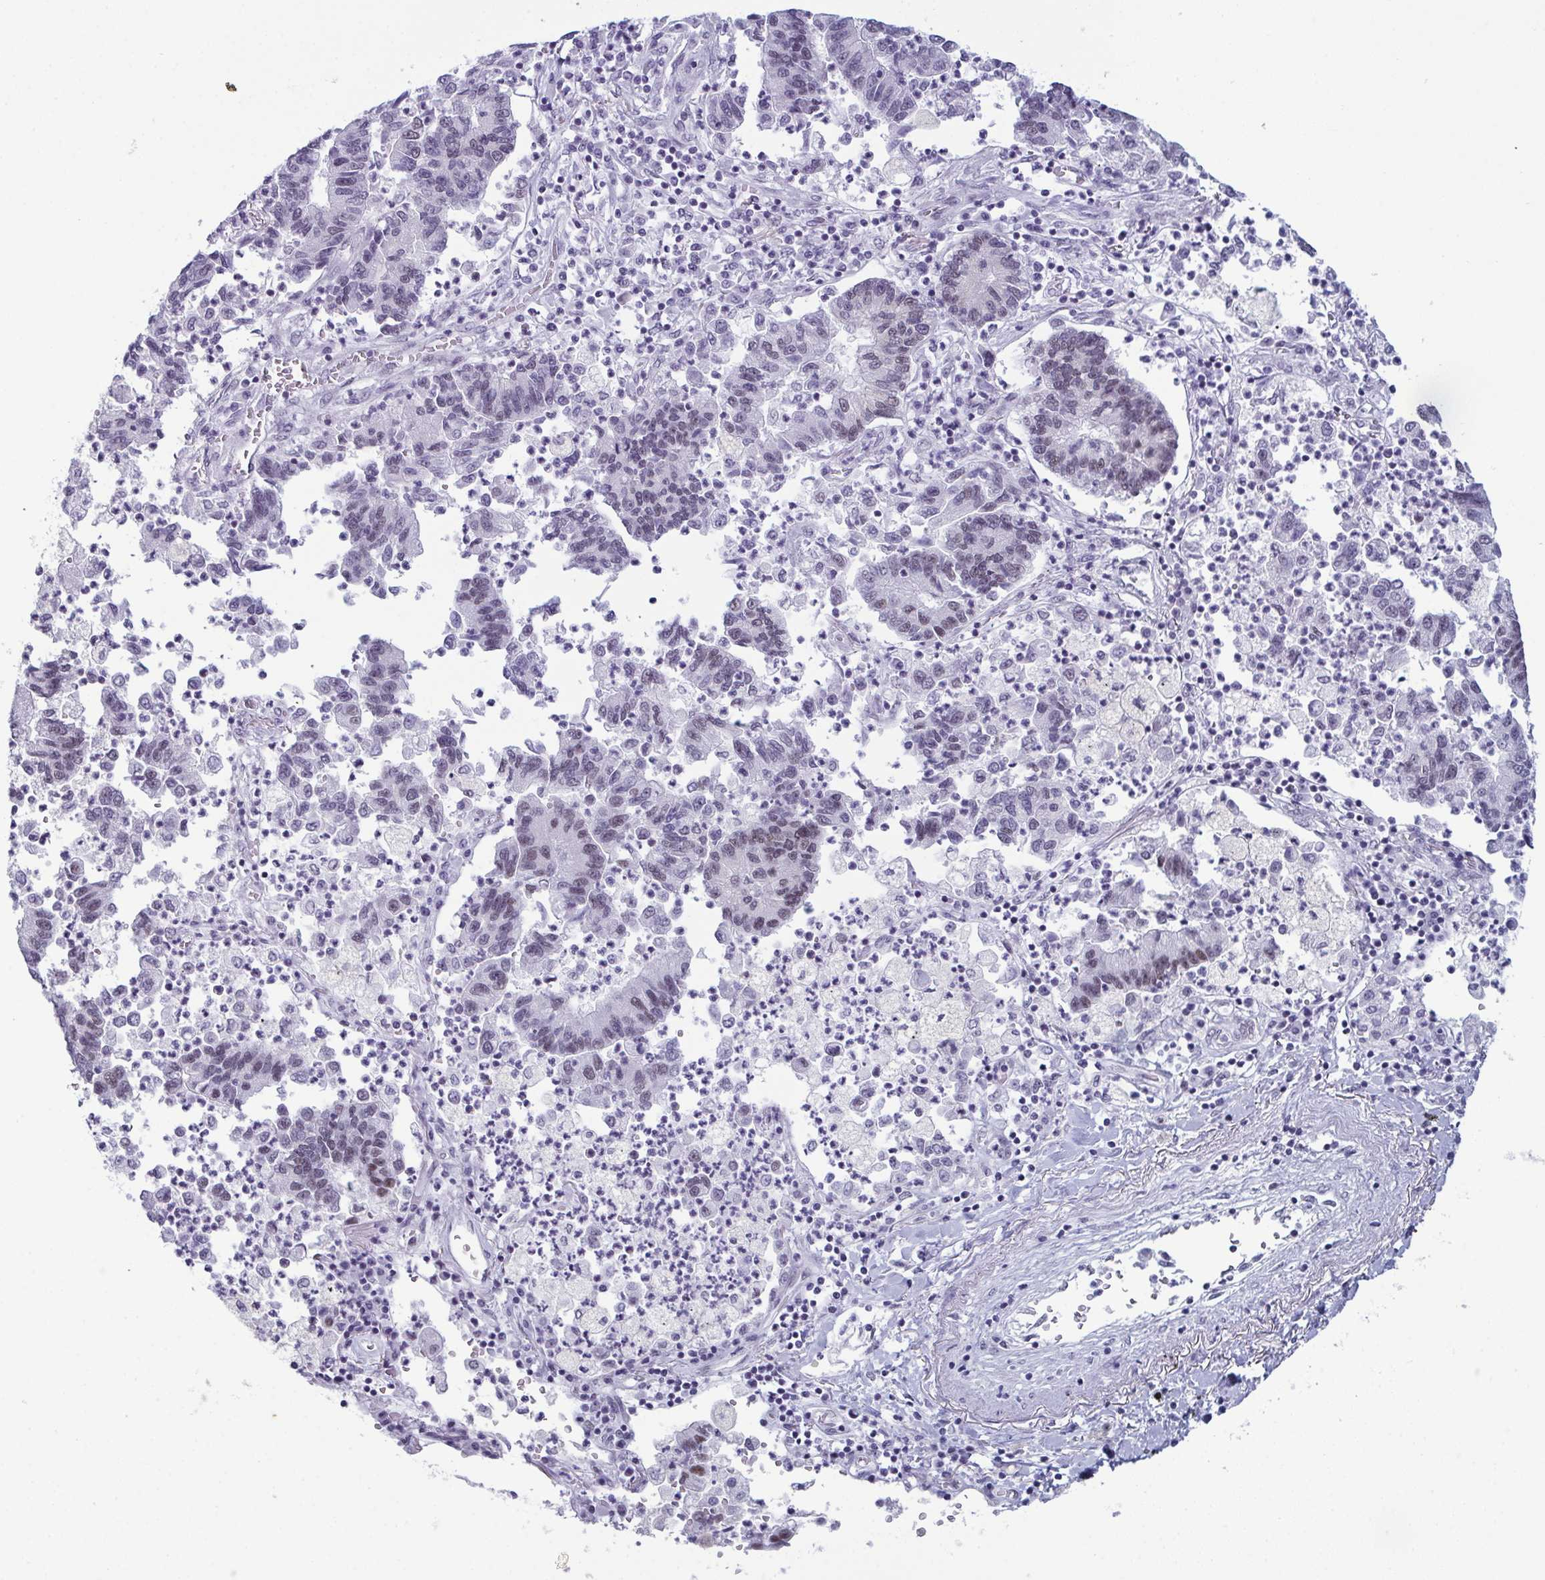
{"staining": {"intensity": "weak", "quantity": "<25%", "location": "nuclear"}, "tissue": "lung cancer", "cell_type": "Tumor cells", "image_type": "cancer", "snomed": [{"axis": "morphology", "description": "Adenocarcinoma, NOS"}, {"axis": "topography", "description": "Lung"}], "caption": "Tumor cells show no significant protein staining in adenocarcinoma (lung).", "gene": "RBM7", "patient": {"sex": "female", "age": 57}}